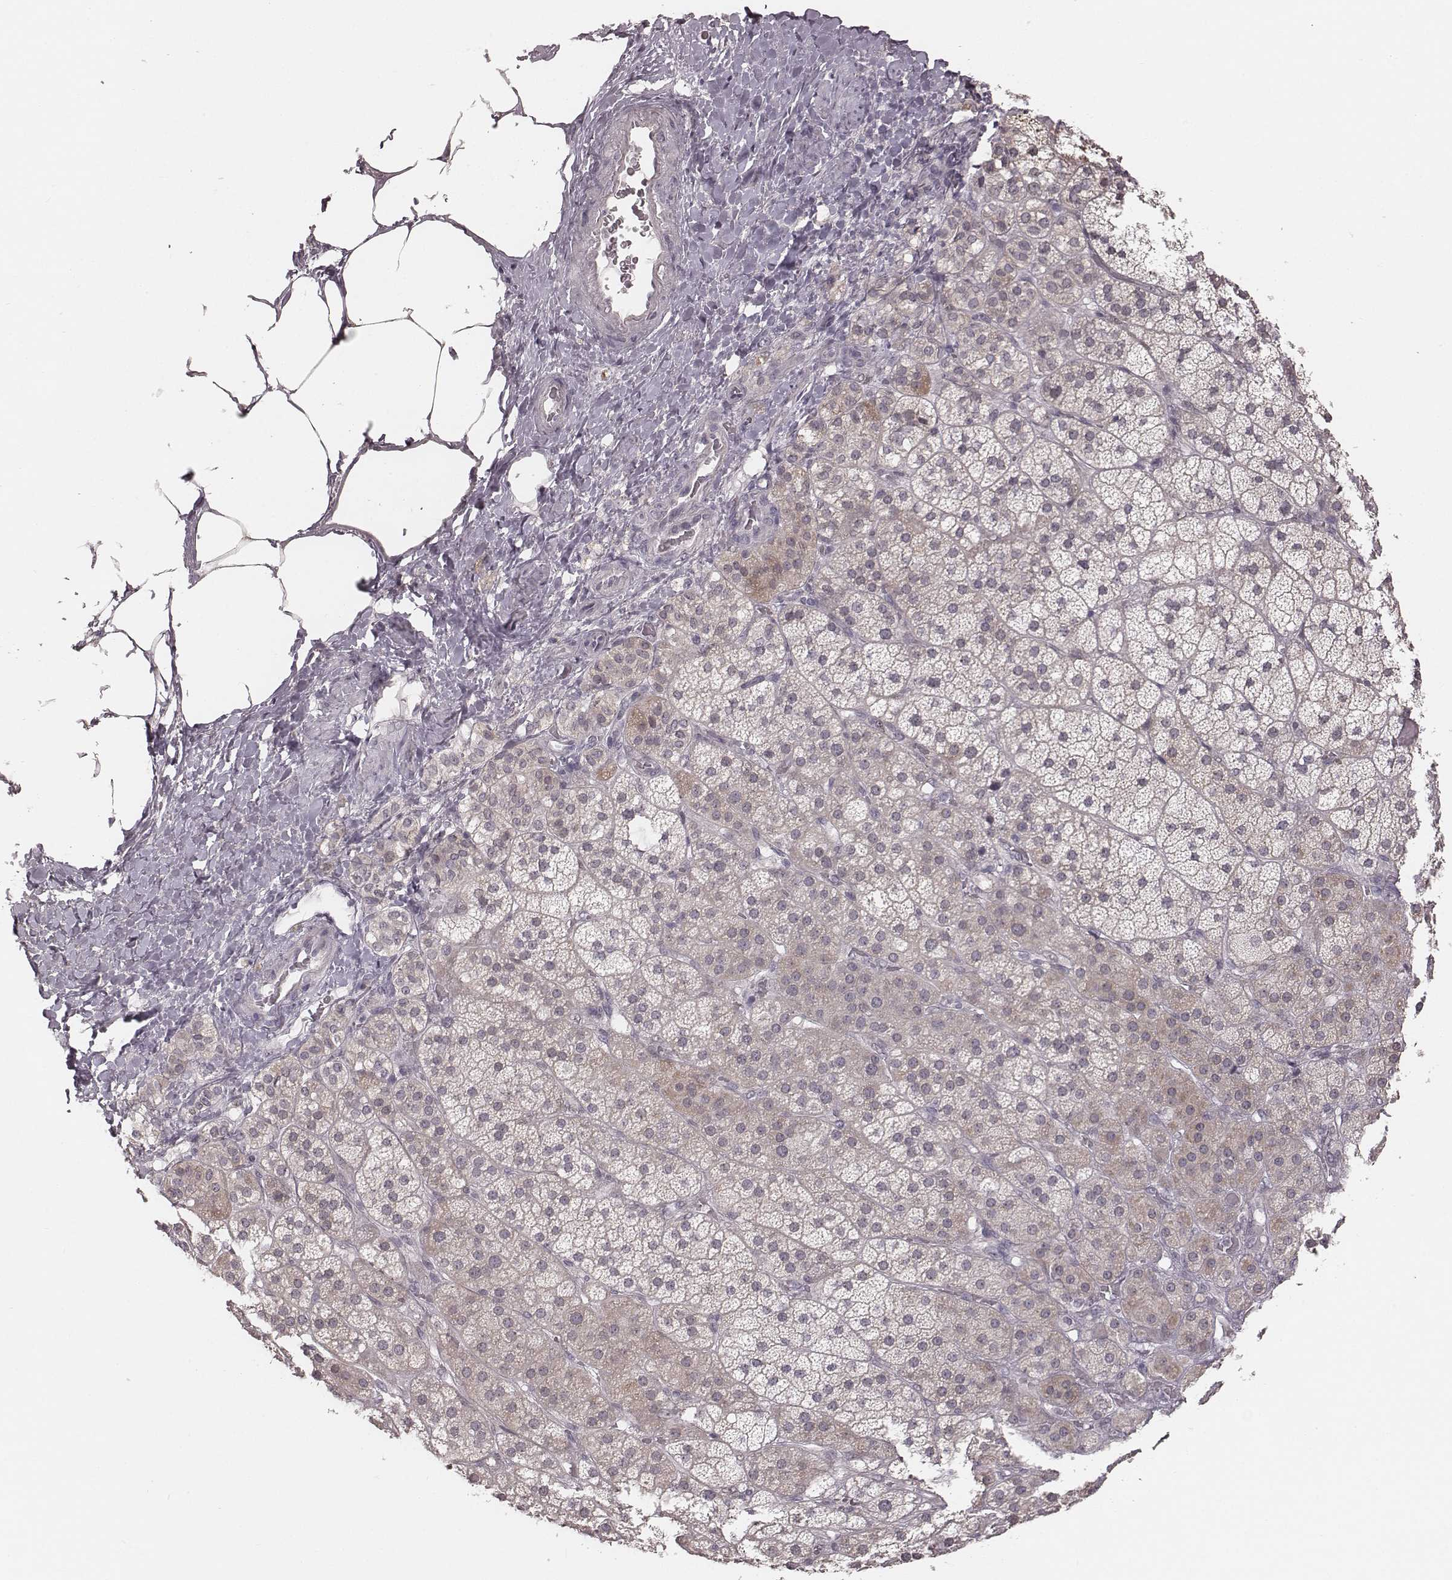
{"staining": {"intensity": "weak", "quantity": "25%-75%", "location": "cytoplasmic/membranous"}, "tissue": "adrenal gland", "cell_type": "Glandular cells", "image_type": "normal", "snomed": [{"axis": "morphology", "description": "Normal tissue, NOS"}, {"axis": "topography", "description": "Adrenal gland"}], "caption": "Glandular cells demonstrate low levels of weak cytoplasmic/membranous staining in approximately 25%-75% of cells in normal adrenal gland. The staining was performed using DAB, with brown indicating positive protein expression. Nuclei are stained blue with hematoxylin.", "gene": "IQCG", "patient": {"sex": "male", "age": 57}}